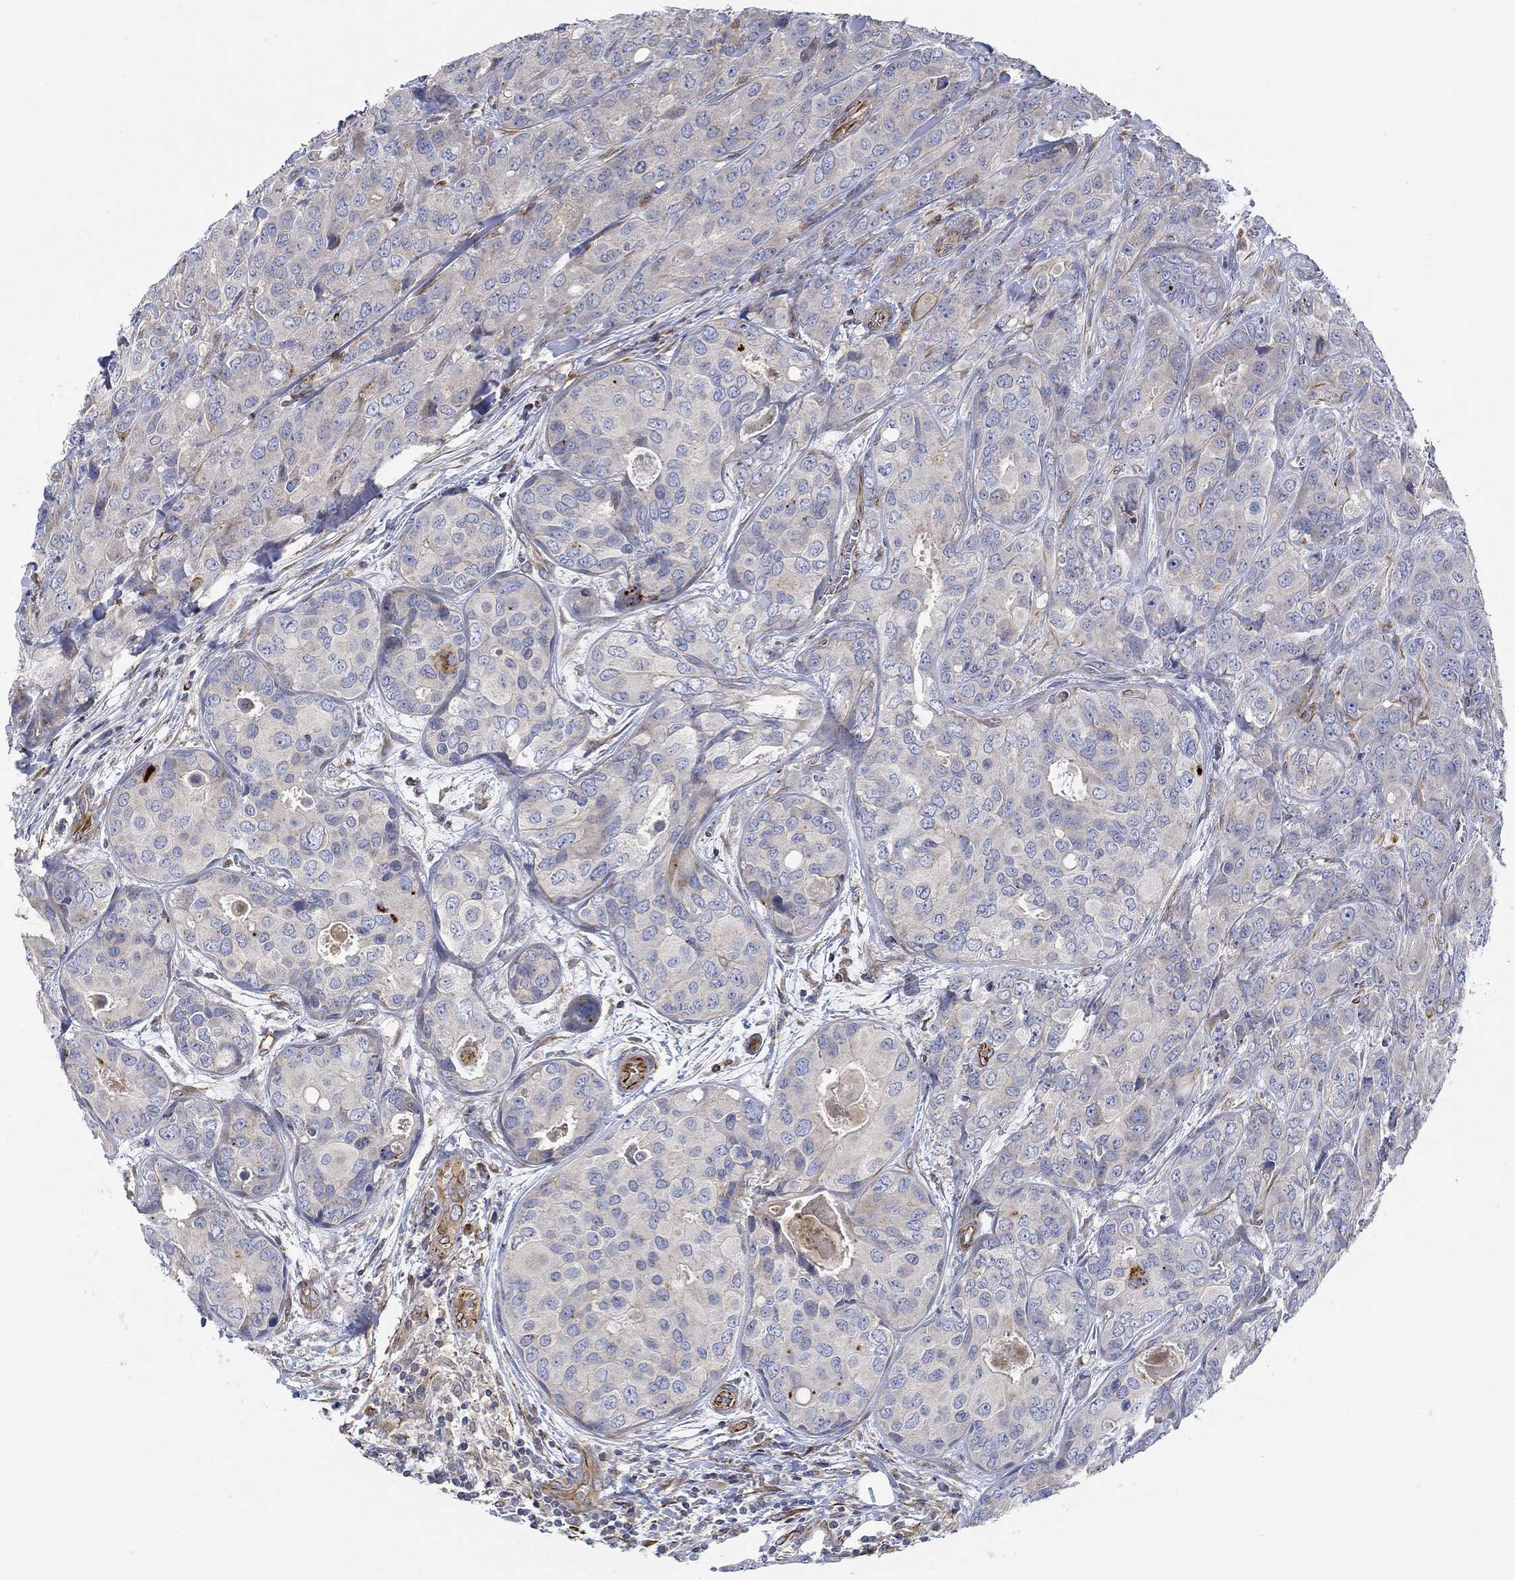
{"staining": {"intensity": "negative", "quantity": "none", "location": "none"}, "tissue": "breast cancer", "cell_type": "Tumor cells", "image_type": "cancer", "snomed": [{"axis": "morphology", "description": "Duct carcinoma"}, {"axis": "topography", "description": "Breast"}], "caption": "Intraductal carcinoma (breast) was stained to show a protein in brown. There is no significant expression in tumor cells. (DAB immunohistochemistry (IHC), high magnification).", "gene": "CAMK1D", "patient": {"sex": "female", "age": 43}}